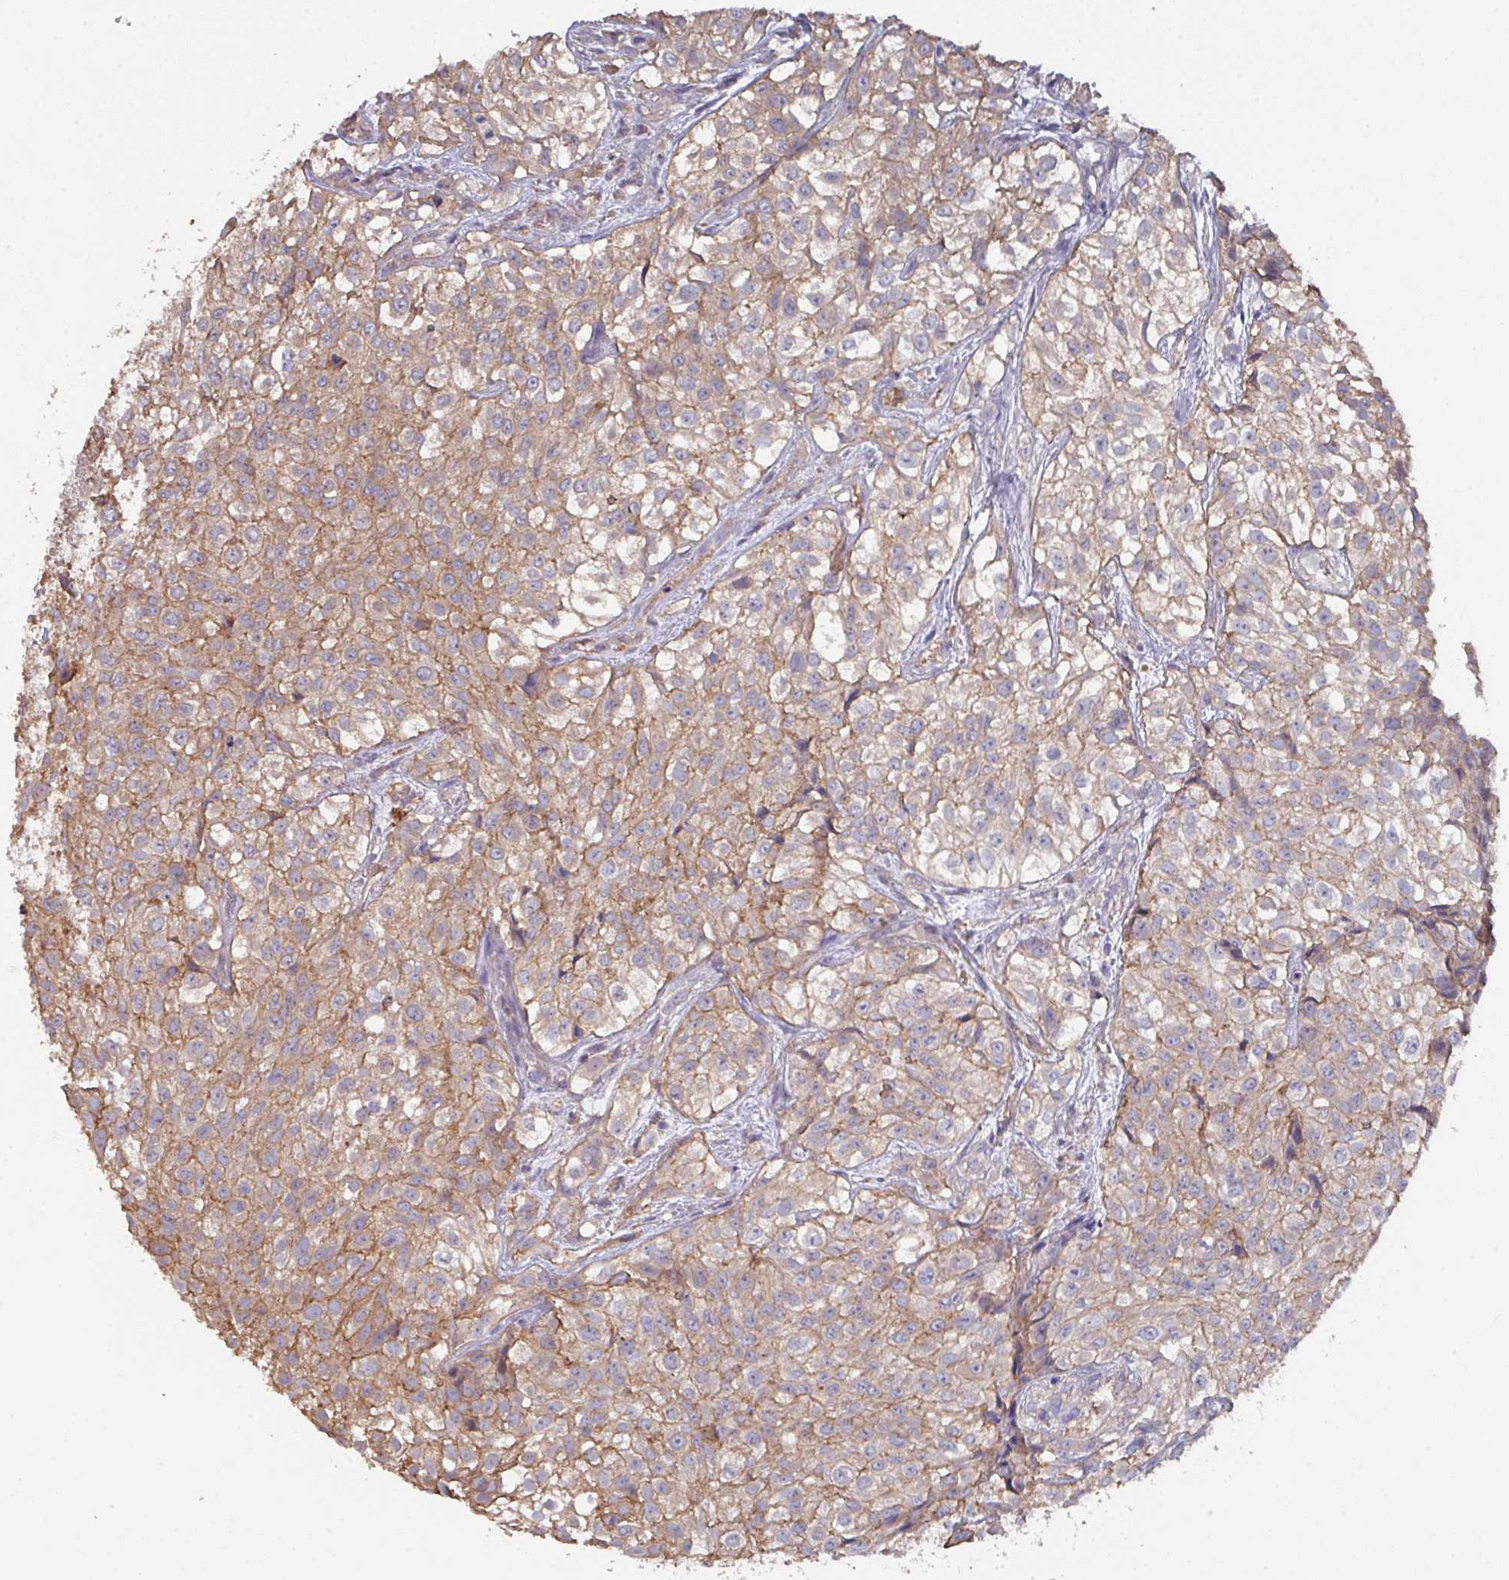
{"staining": {"intensity": "moderate", "quantity": ">75%", "location": "cytoplasmic/membranous"}, "tissue": "urothelial cancer", "cell_type": "Tumor cells", "image_type": "cancer", "snomed": [{"axis": "morphology", "description": "Urothelial carcinoma, High grade"}, {"axis": "topography", "description": "Urinary bladder"}], "caption": "Immunohistochemical staining of human urothelial cancer reveals medium levels of moderate cytoplasmic/membranous protein expression in approximately >75% of tumor cells. Using DAB (3,3'-diaminobenzidine) (brown) and hematoxylin (blue) stains, captured at high magnification using brightfield microscopy.", "gene": "PRR5", "patient": {"sex": "male", "age": 56}}